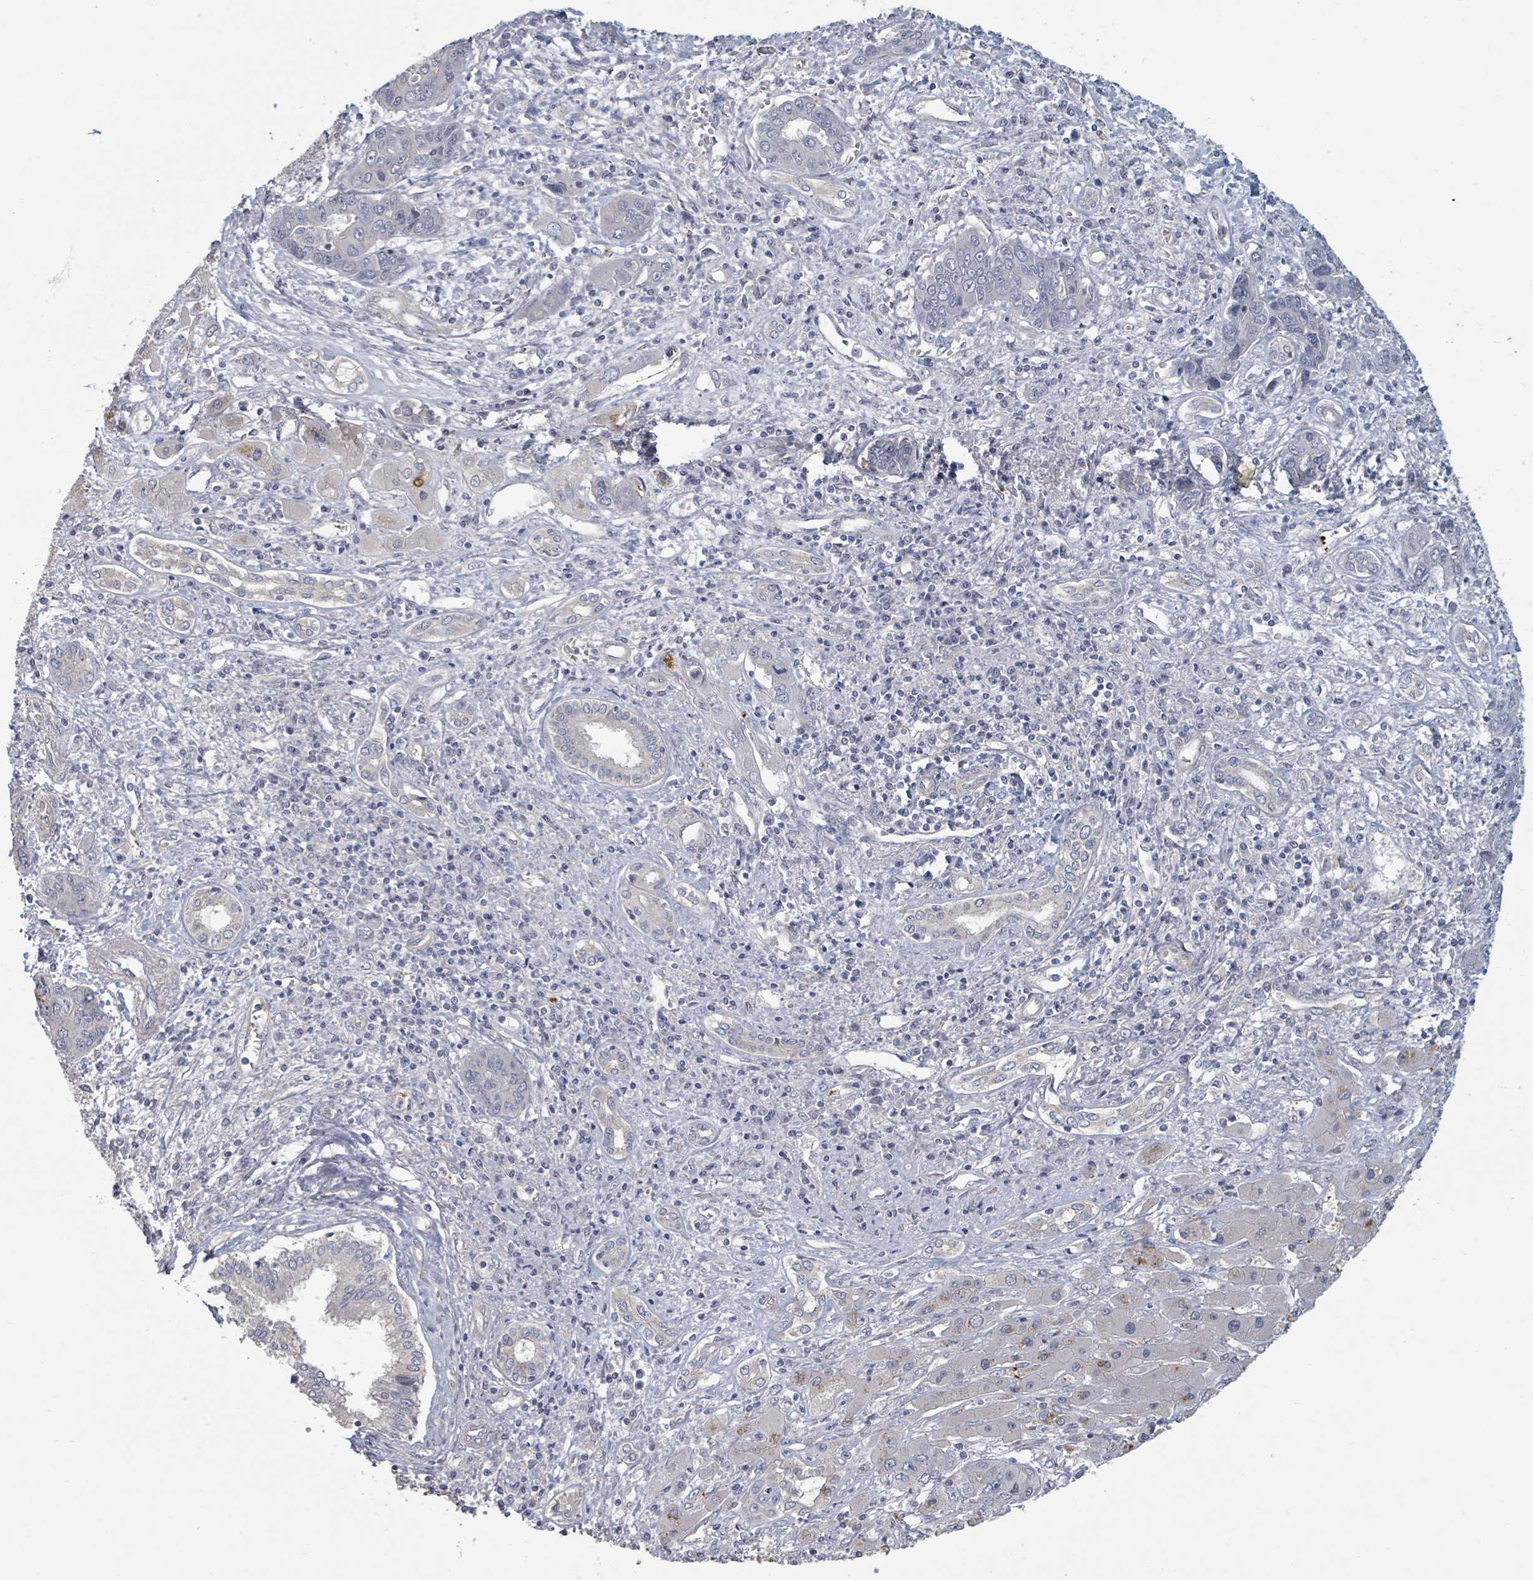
{"staining": {"intensity": "negative", "quantity": "none", "location": "none"}, "tissue": "liver cancer", "cell_type": "Tumor cells", "image_type": "cancer", "snomed": [{"axis": "morphology", "description": "Cholangiocarcinoma"}, {"axis": "topography", "description": "Liver"}], "caption": "Image shows no protein staining in tumor cells of cholangiocarcinoma (liver) tissue.", "gene": "PLAUR", "patient": {"sex": "male", "age": 67}}